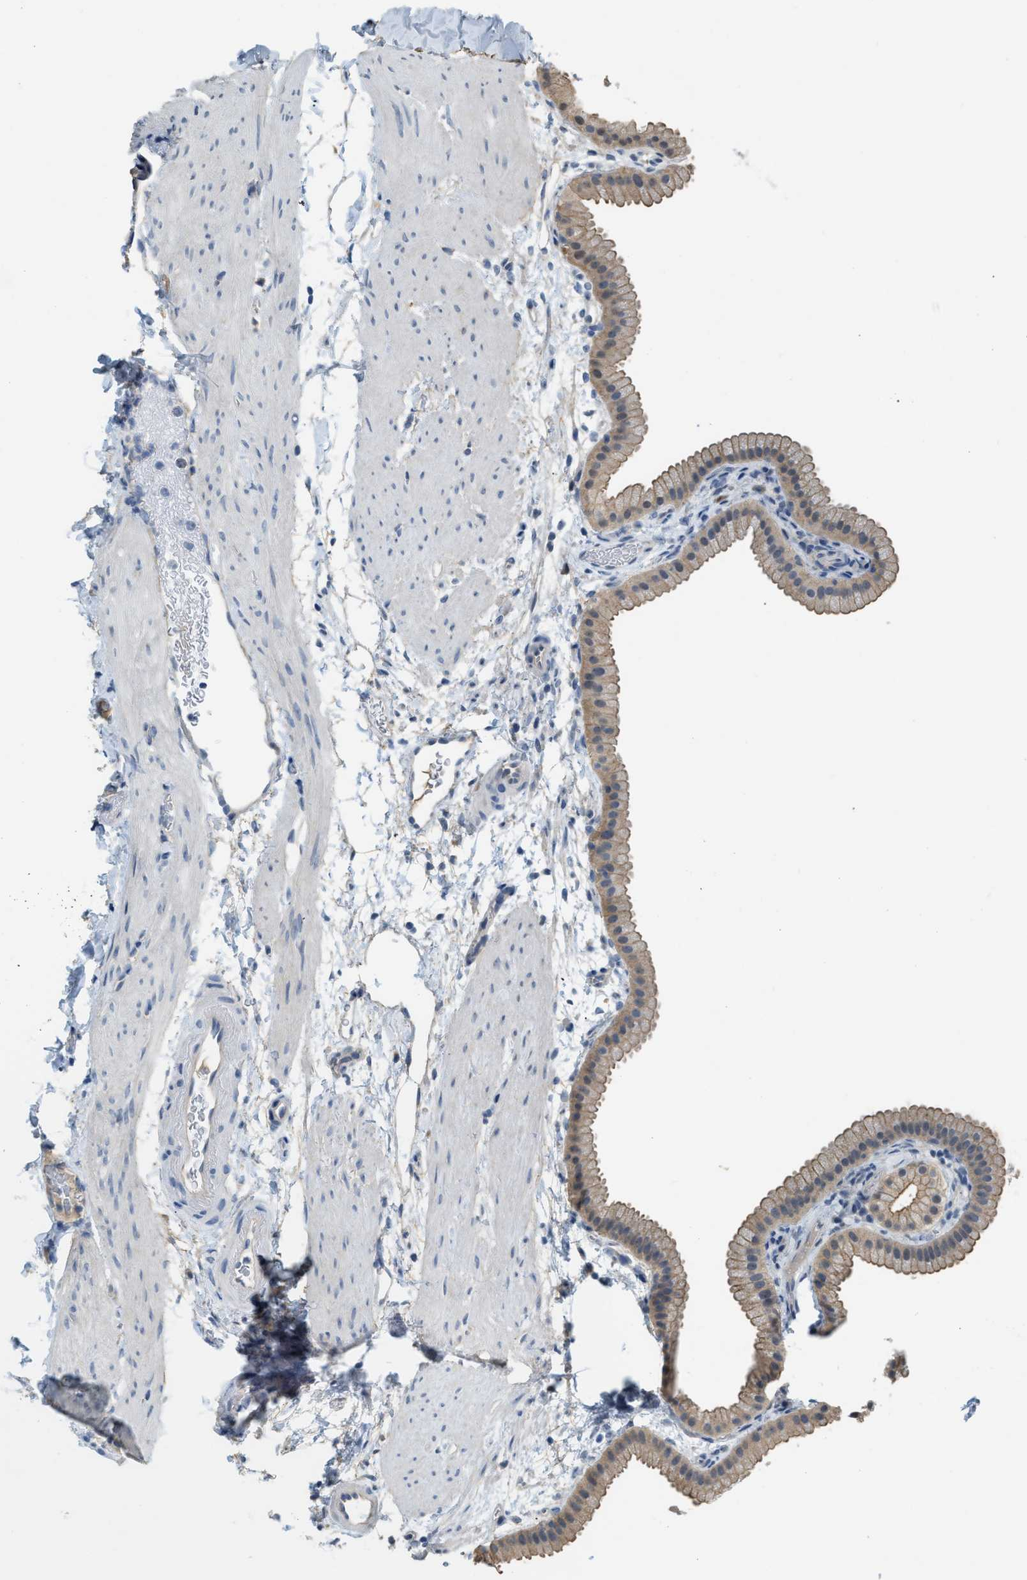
{"staining": {"intensity": "weak", "quantity": ">75%", "location": "cytoplasmic/membranous"}, "tissue": "gallbladder", "cell_type": "Glandular cells", "image_type": "normal", "snomed": [{"axis": "morphology", "description": "Normal tissue, NOS"}, {"axis": "topography", "description": "Gallbladder"}], "caption": "This is a histology image of IHC staining of benign gallbladder, which shows weak staining in the cytoplasmic/membranous of glandular cells.", "gene": "TMEM154", "patient": {"sex": "female", "age": 64}}